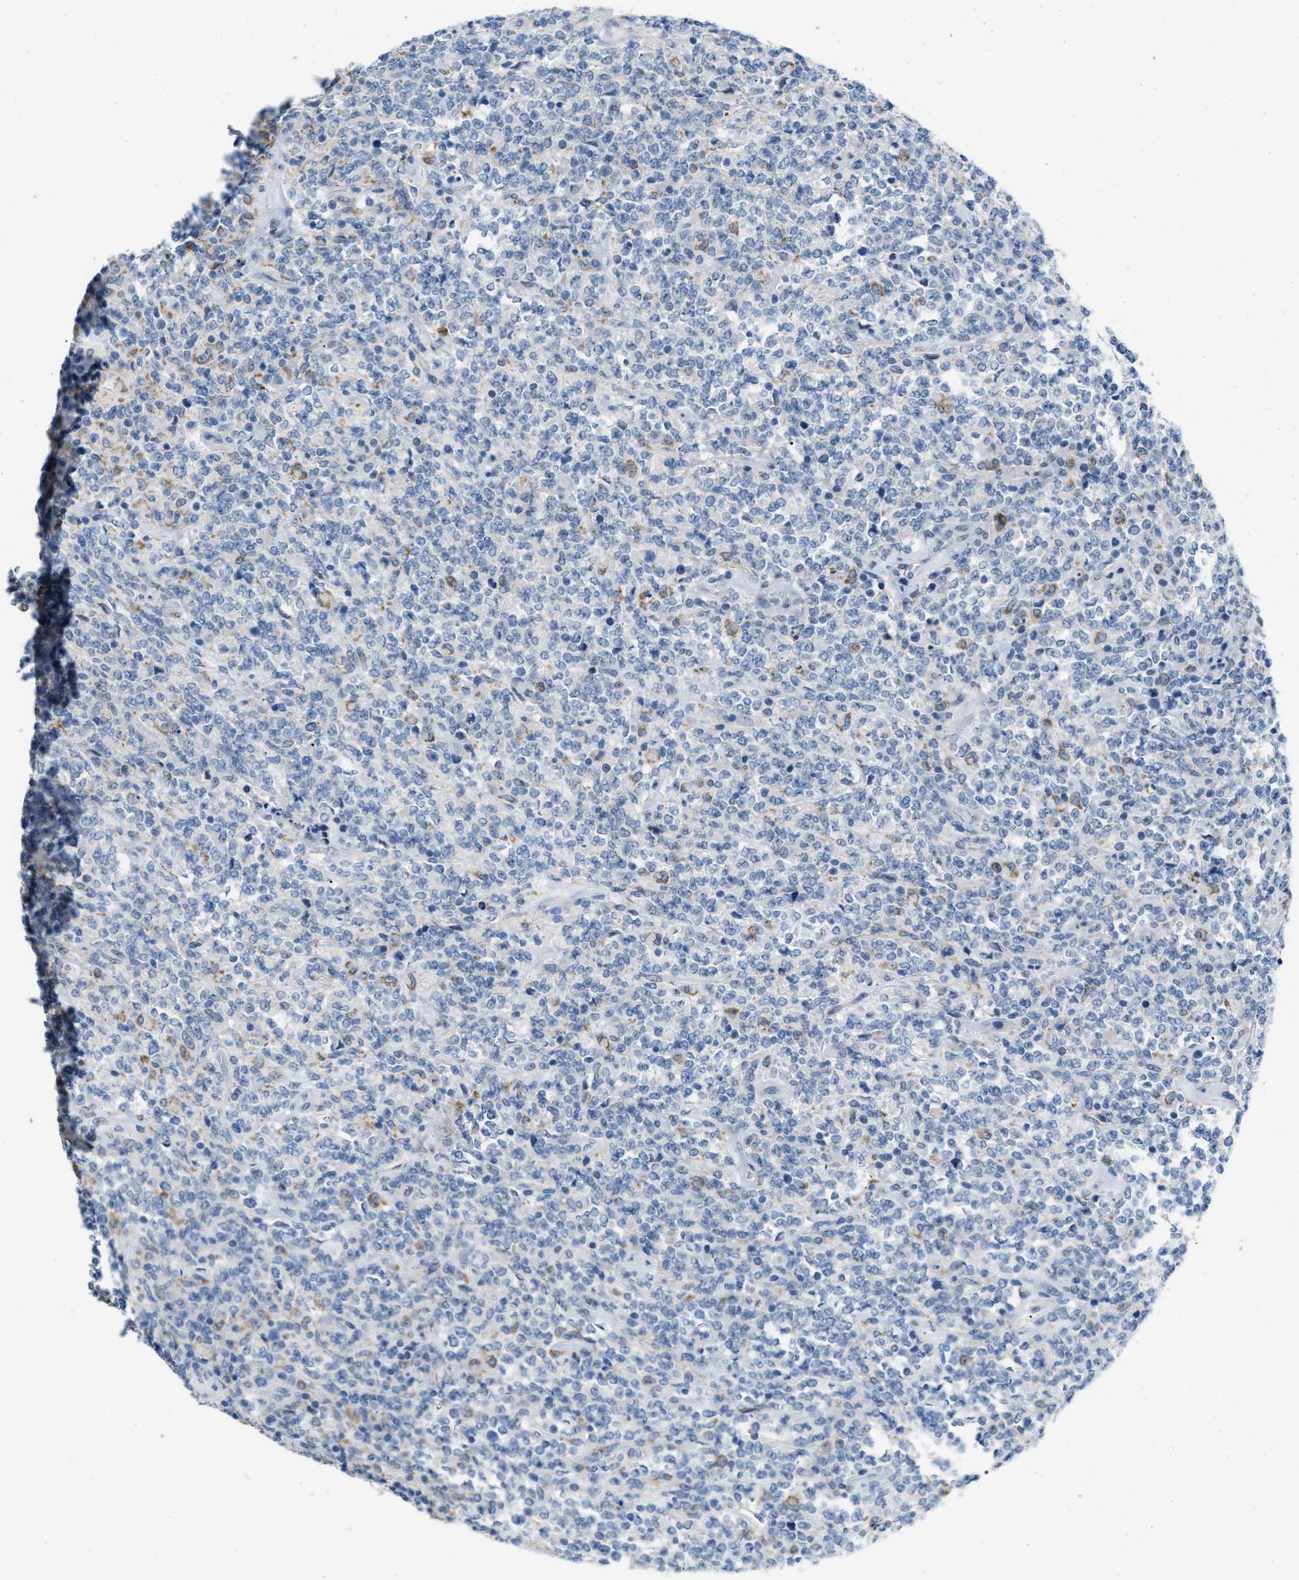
{"staining": {"intensity": "negative", "quantity": "none", "location": "none"}, "tissue": "lymphoma", "cell_type": "Tumor cells", "image_type": "cancer", "snomed": [{"axis": "morphology", "description": "Malignant lymphoma, non-Hodgkin's type, High grade"}, {"axis": "topography", "description": "Soft tissue"}], "caption": "Protein analysis of lymphoma displays no significant expression in tumor cells.", "gene": "PHRF1", "patient": {"sex": "male", "age": 18}}